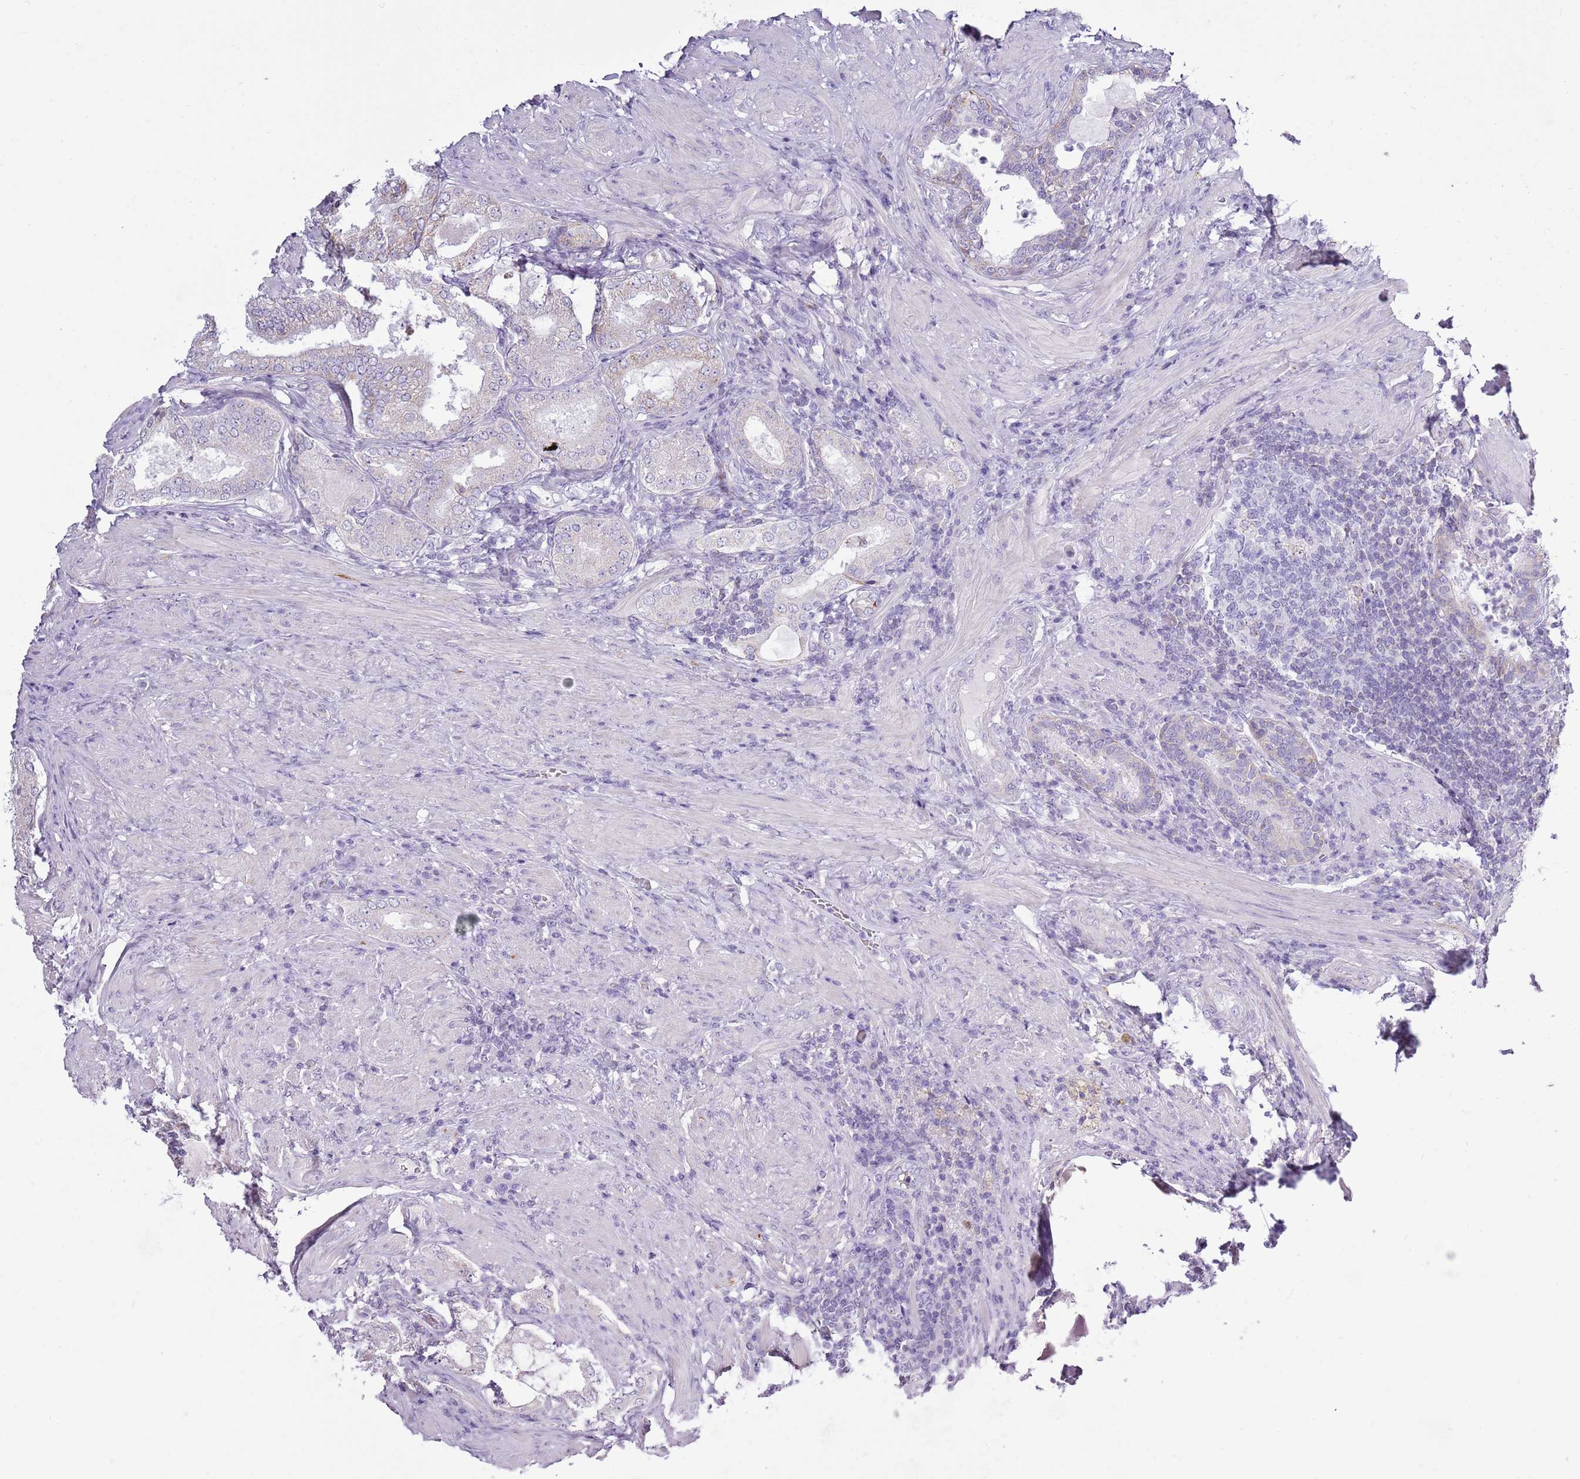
{"staining": {"intensity": "negative", "quantity": "none", "location": "none"}, "tissue": "prostate cancer", "cell_type": "Tumor cells", "image_type": "cancer", "snomed": [{"axis": "morphology", "description": "Adenocarcinoma, Low grade"}, {"axis": "topography", "description": "Prostate"}], "caption": "Immunohistochemistry image of neoplastic tissue: prostate cancer stained with DAB demonstrates no significant protein expression in tumor cells. (DAB (3,3'-diaminobenzidine) immunohistochemistry (IHC), high magnification).", "gene": "SLC23A1", "patient": {"sex": "male", "age": 68}}